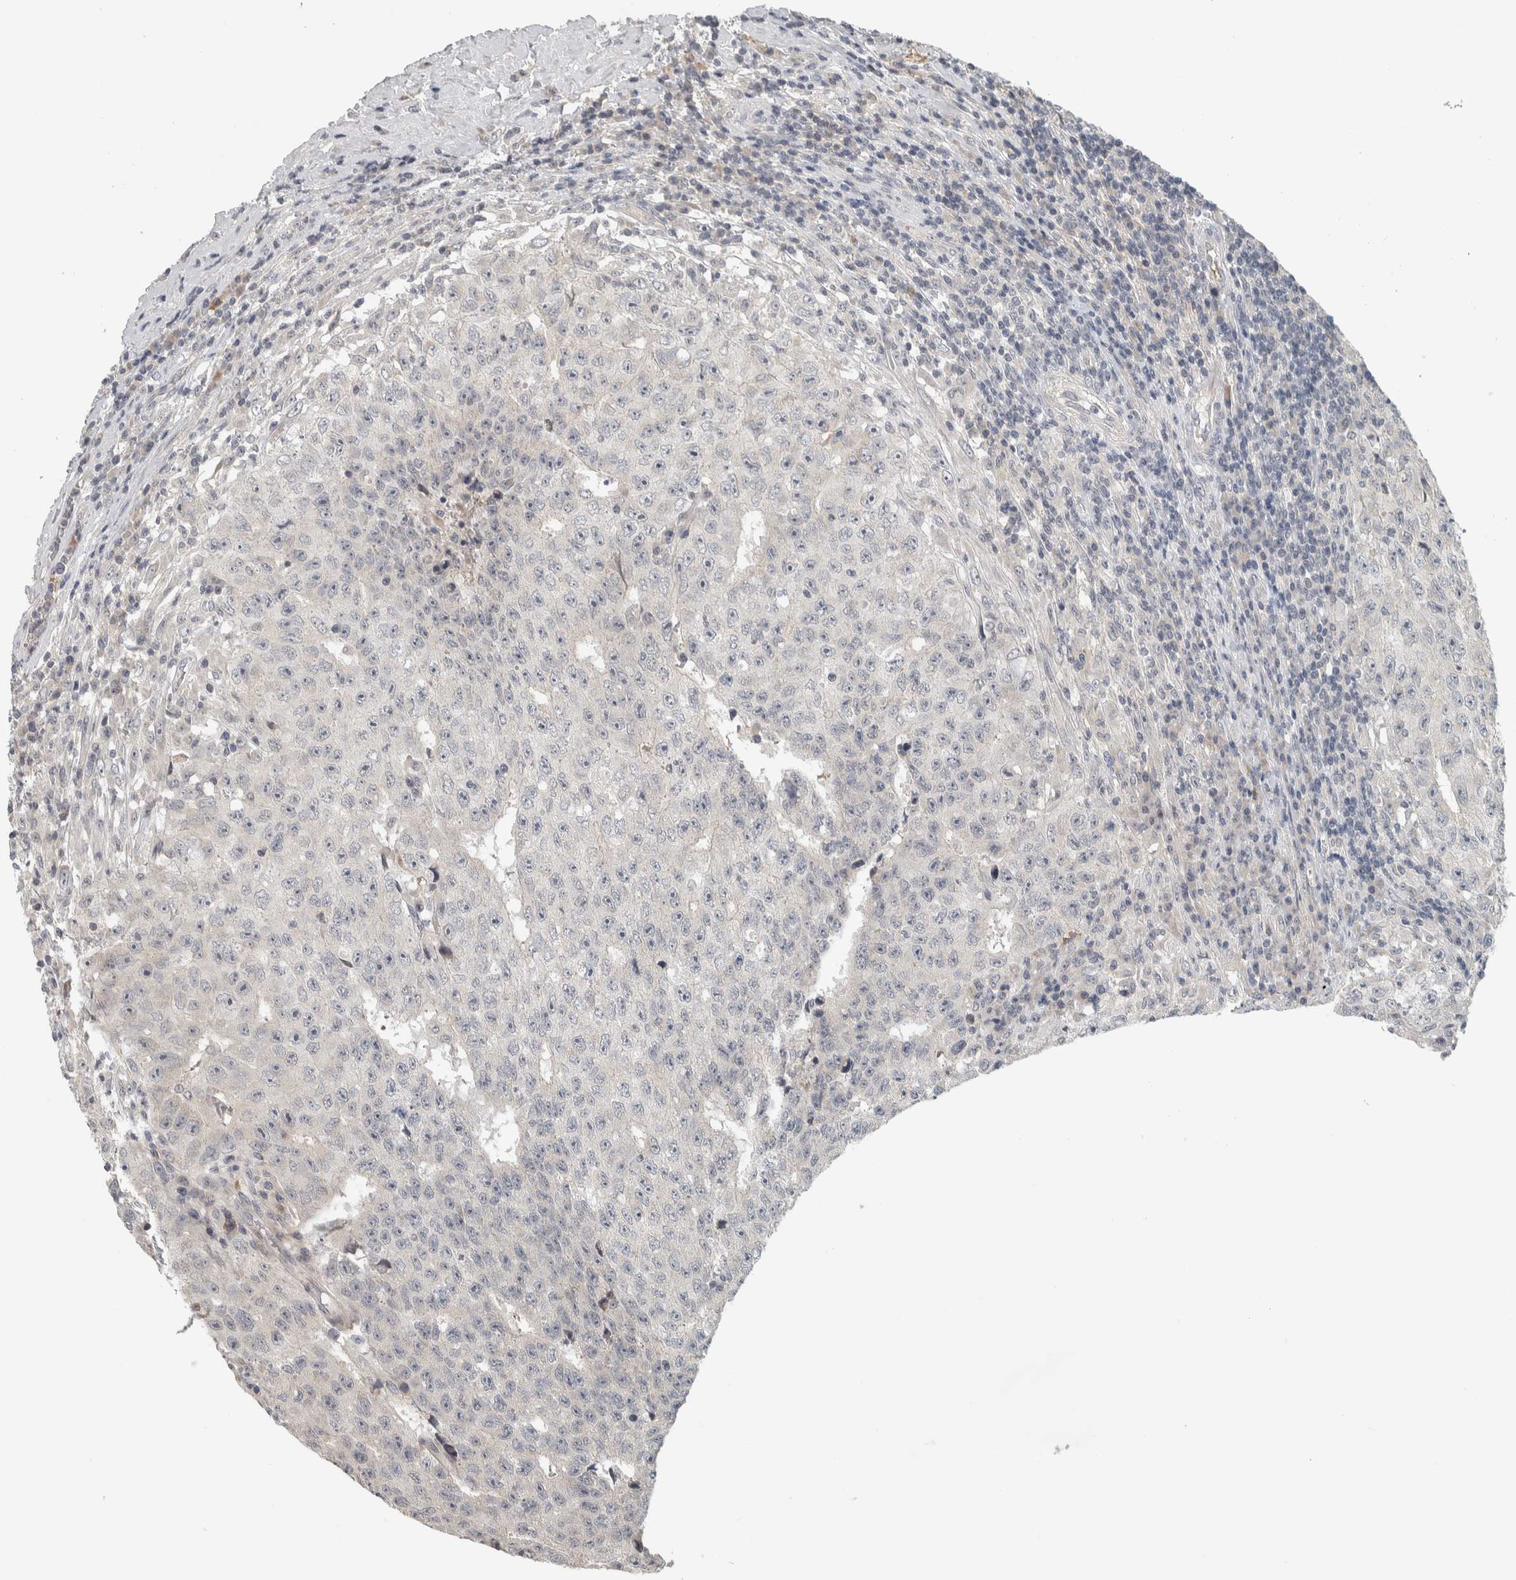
{"staining": {"intensity": "negative", "quantity": "none", "location": "none"}, "tissue": "testis cancer", "cell_type": "Tumor cells", "image_type": "cancer", "snomed": [{"axis": "morphology", "description": "Necrosis, NOS"}, {"axis": "morphology", "description": "Carcinoma, Embryonal, NOS"}, {"axis": "topography", "description": "Testis"}], "caption": "Tumor cells show no significant positivity in testis embryonal carcinoma.", "gene": "AFP", "patient": {"sex": "male", "age": 19}}